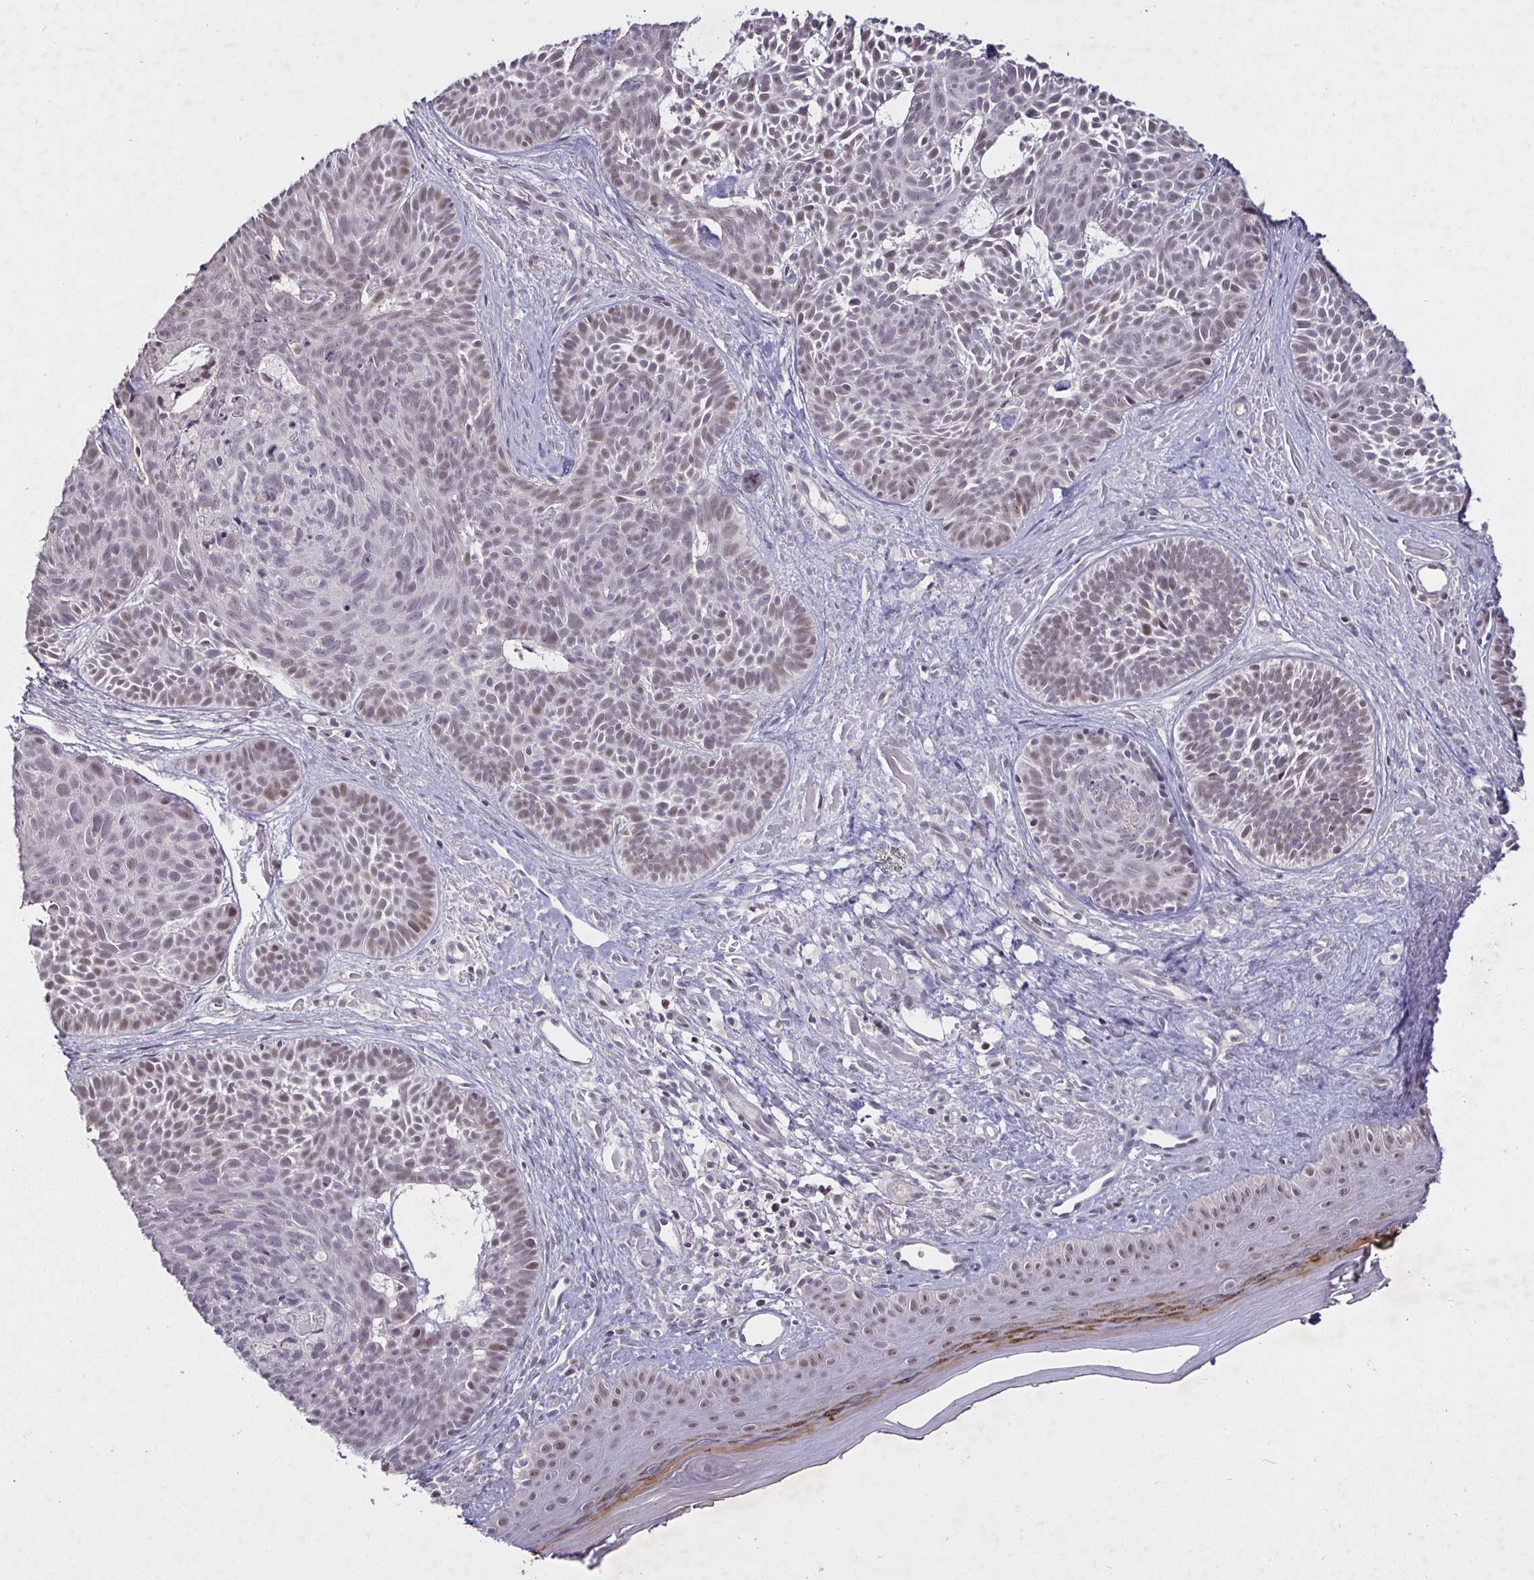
{"staining": {"intensity": "weak", "quantity": "25%-75%", "location": "nuclear"}, "tissue": "skin cancer", "cell_type": "Tumor cells", "image_type": "cancer", "snomed": [{"axis": "morphology", "description": "Basal cell carcinoma"}, {"axis": "topography", "description": "Skin"}], "caption": "Immunohistochemistry (DAB) staining of human skin cancer (basal cell carcinoma) displays weak nuclear protein staining in about 25%-75% of tumor cells.", "gene": "MLH1", "patient": {"sex": "male", "age": 81}}